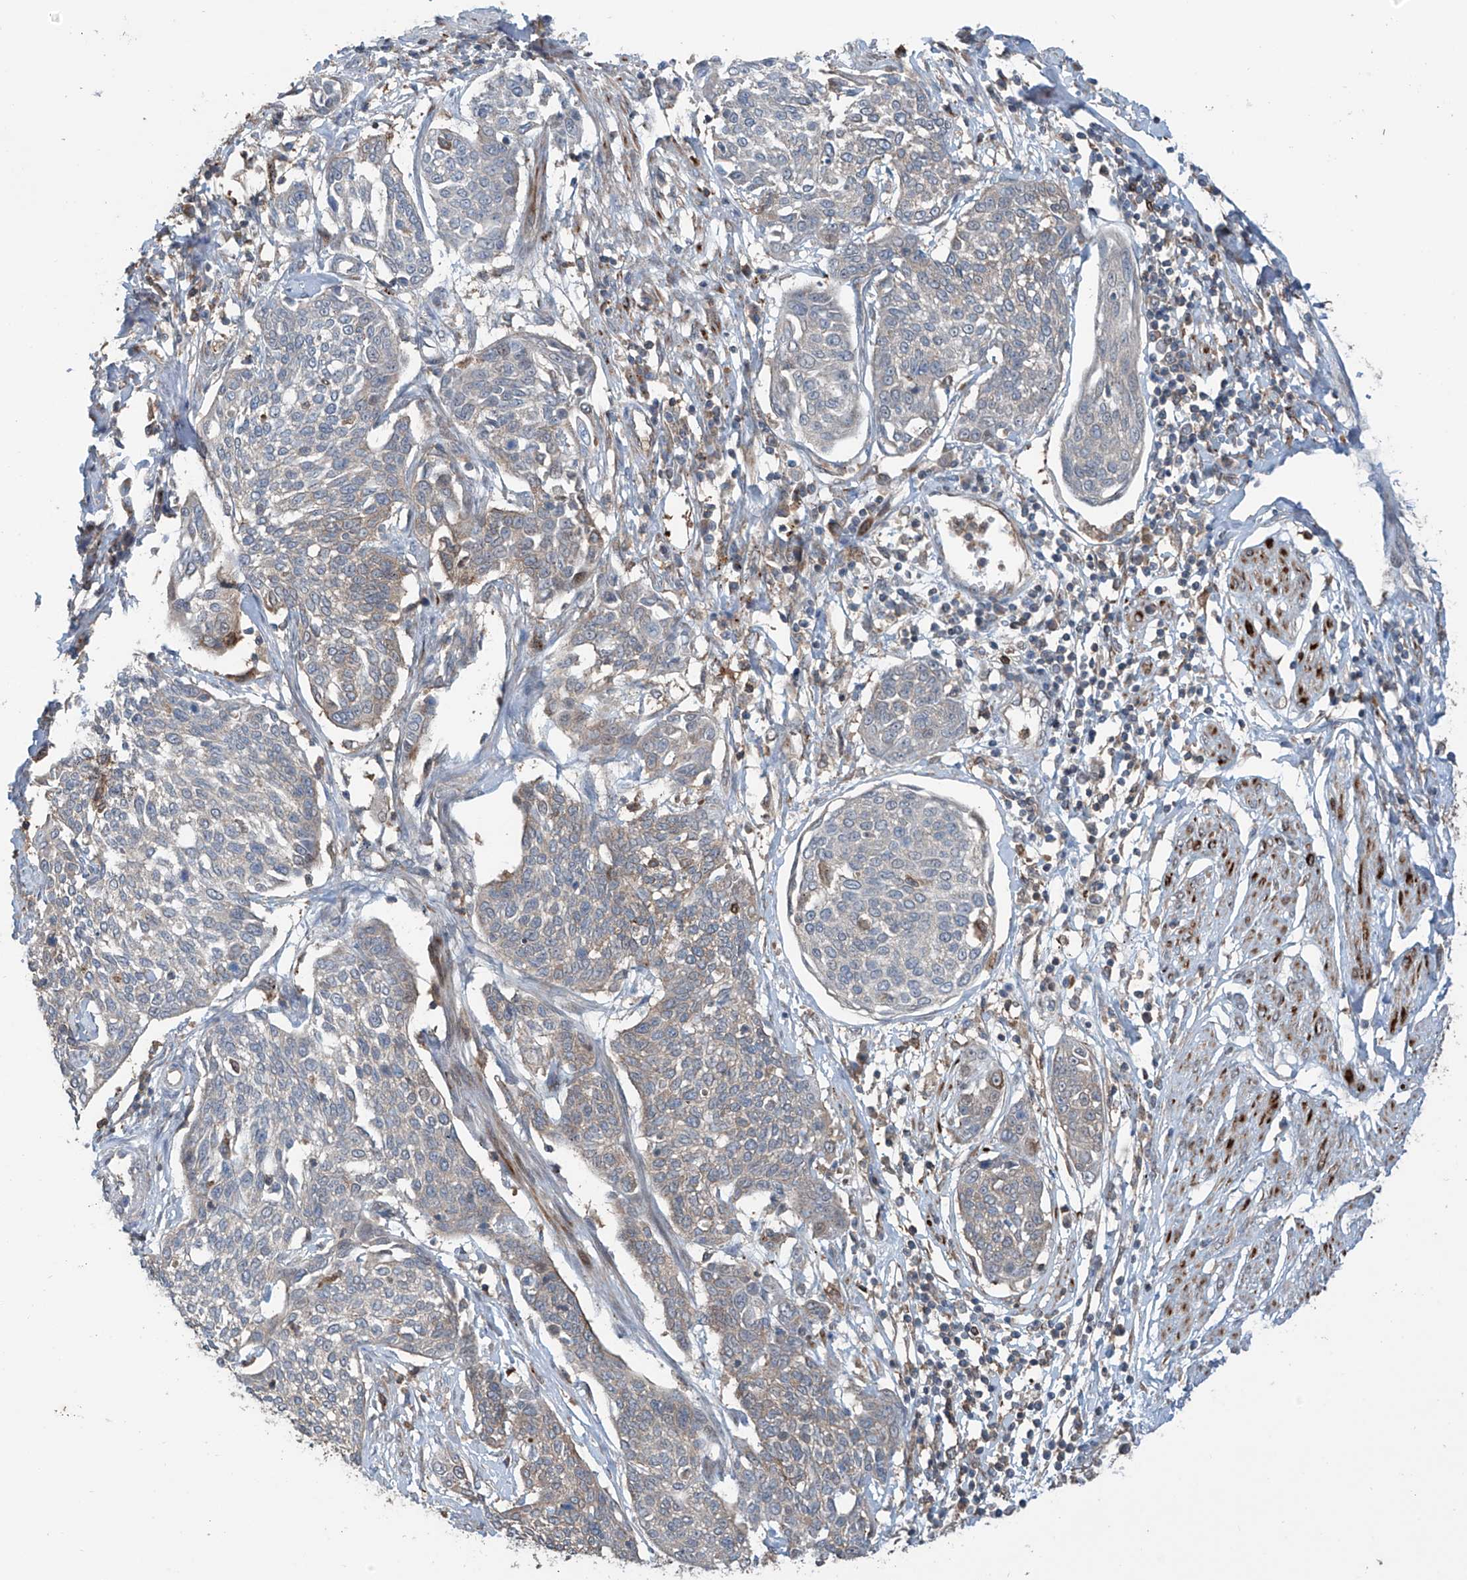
{"staining": {"intensity": "weak", "quantity": "<25%", "location": "cytoplasmic/membranous"}, "tissue": "cervical cancer", "cell_type": "Tumor cells", "image_type": "cancer", "snomed": [{"axis": "morphology", "description": "Squamous cell carcinoma, NOS"}, {"axis": "topography", "description": "Cervix"}], "caption": "Immunohistochemical staining of cervical cancer (squamous cell carcinoma) demonstrates no significant staining in tumor cells. (Stains: DAB (3,3'-diaminobenzidine) immunohistochemistry (IHC) with hematoxylin counter stain, Microscopy: brightfield microscopy at high magnification).", "gene": "SAMD3", "patient": {"sex": "female", "age": 34}}